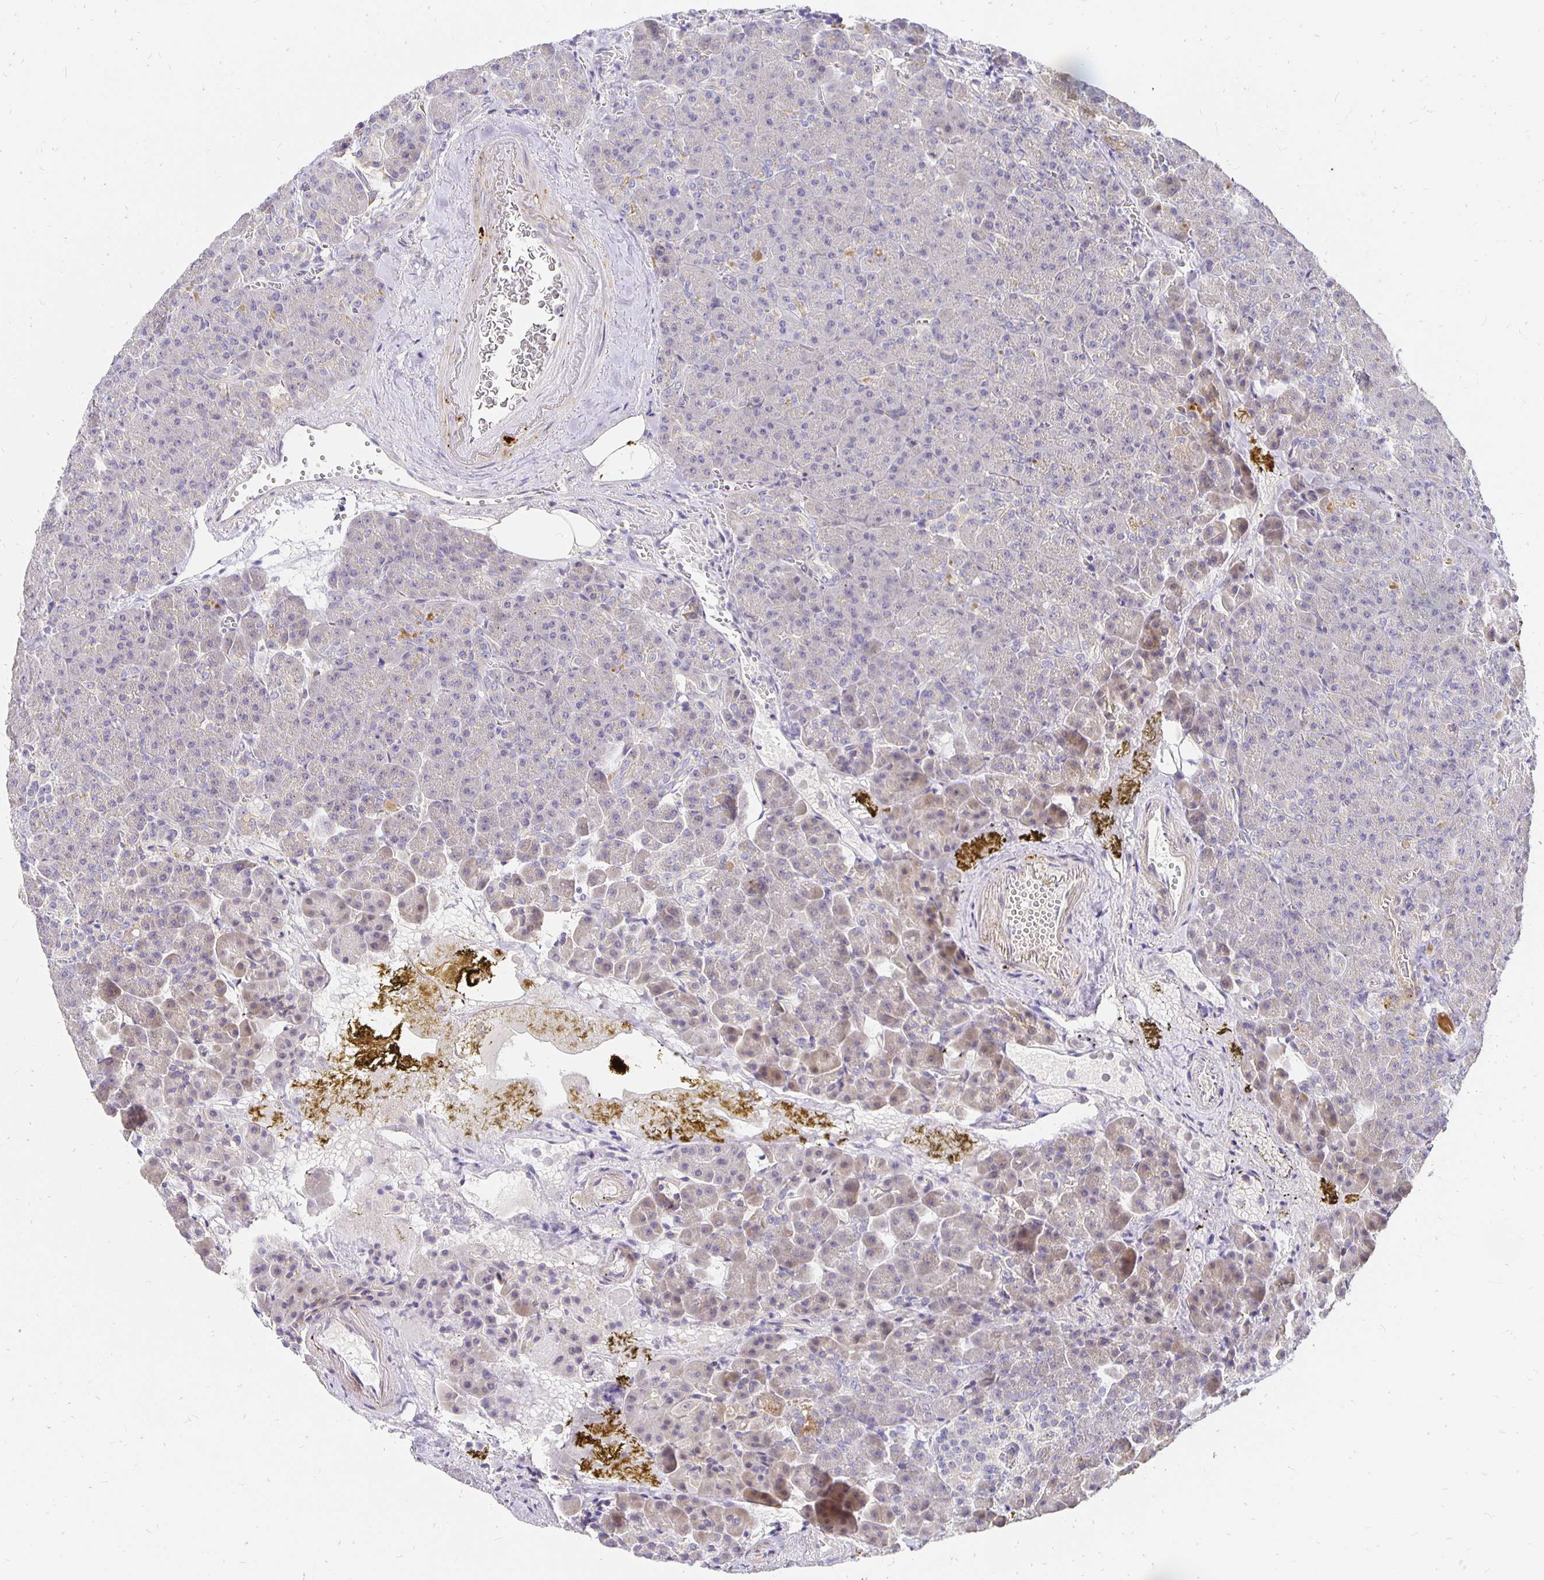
{"staining": {"intensity": "weak", "quantity": "<25%", "location": "cytoplasmic/membranous"}, "tissue": "pancreas", "cell_type": "Exocrine glandular cells", "image_type": "normal", "snomed": [{"axis": "morphology", "description": "Normal tissue, NOS"}, {"axis": "topography", "description": "Pancreas"}], "caption": "Pancreas stained for a protein using IHC displays no positivity exocrine glandular cells.", "gene": "PLOD1", "patient": {"sex": "female", "age": 74}}